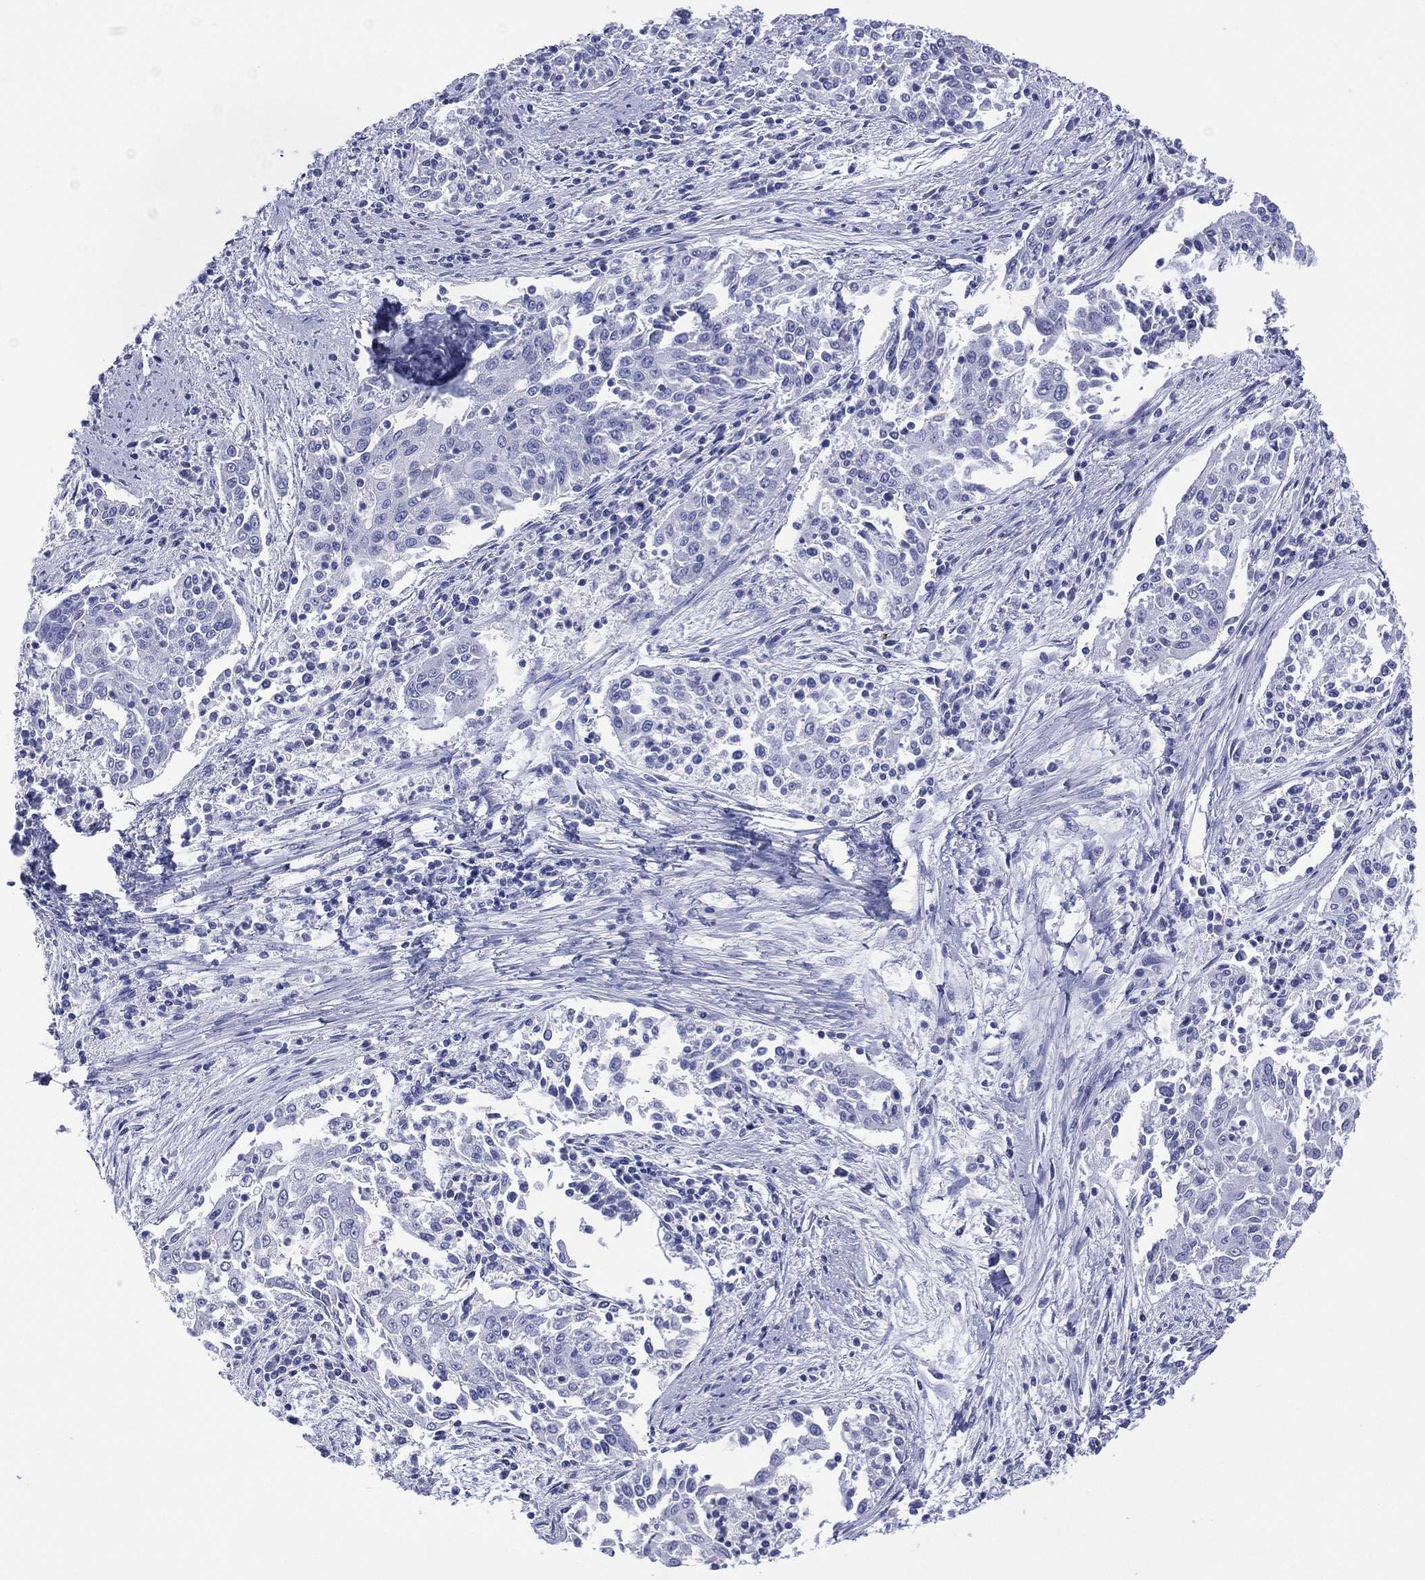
{"staining": {"intensity": "negative", "quantity": "none", "location": "none"}, "tissue": "cervical cancer", "cell_type": "Tumor cells", "image_type": "cancer", "snomed": [{"axis": "morphology", "description": "Squamous cell carcinoma, NOS"}, {"axis": "topography", "description": "Cervix"}], "caption": "Immunohistochemistry histopathology image of cervical cancer stained for a protein (brown), which exhibits no expression in tumor cells.", "gene": "DSG1", "patient": {"sex": "female", "age": 41}}